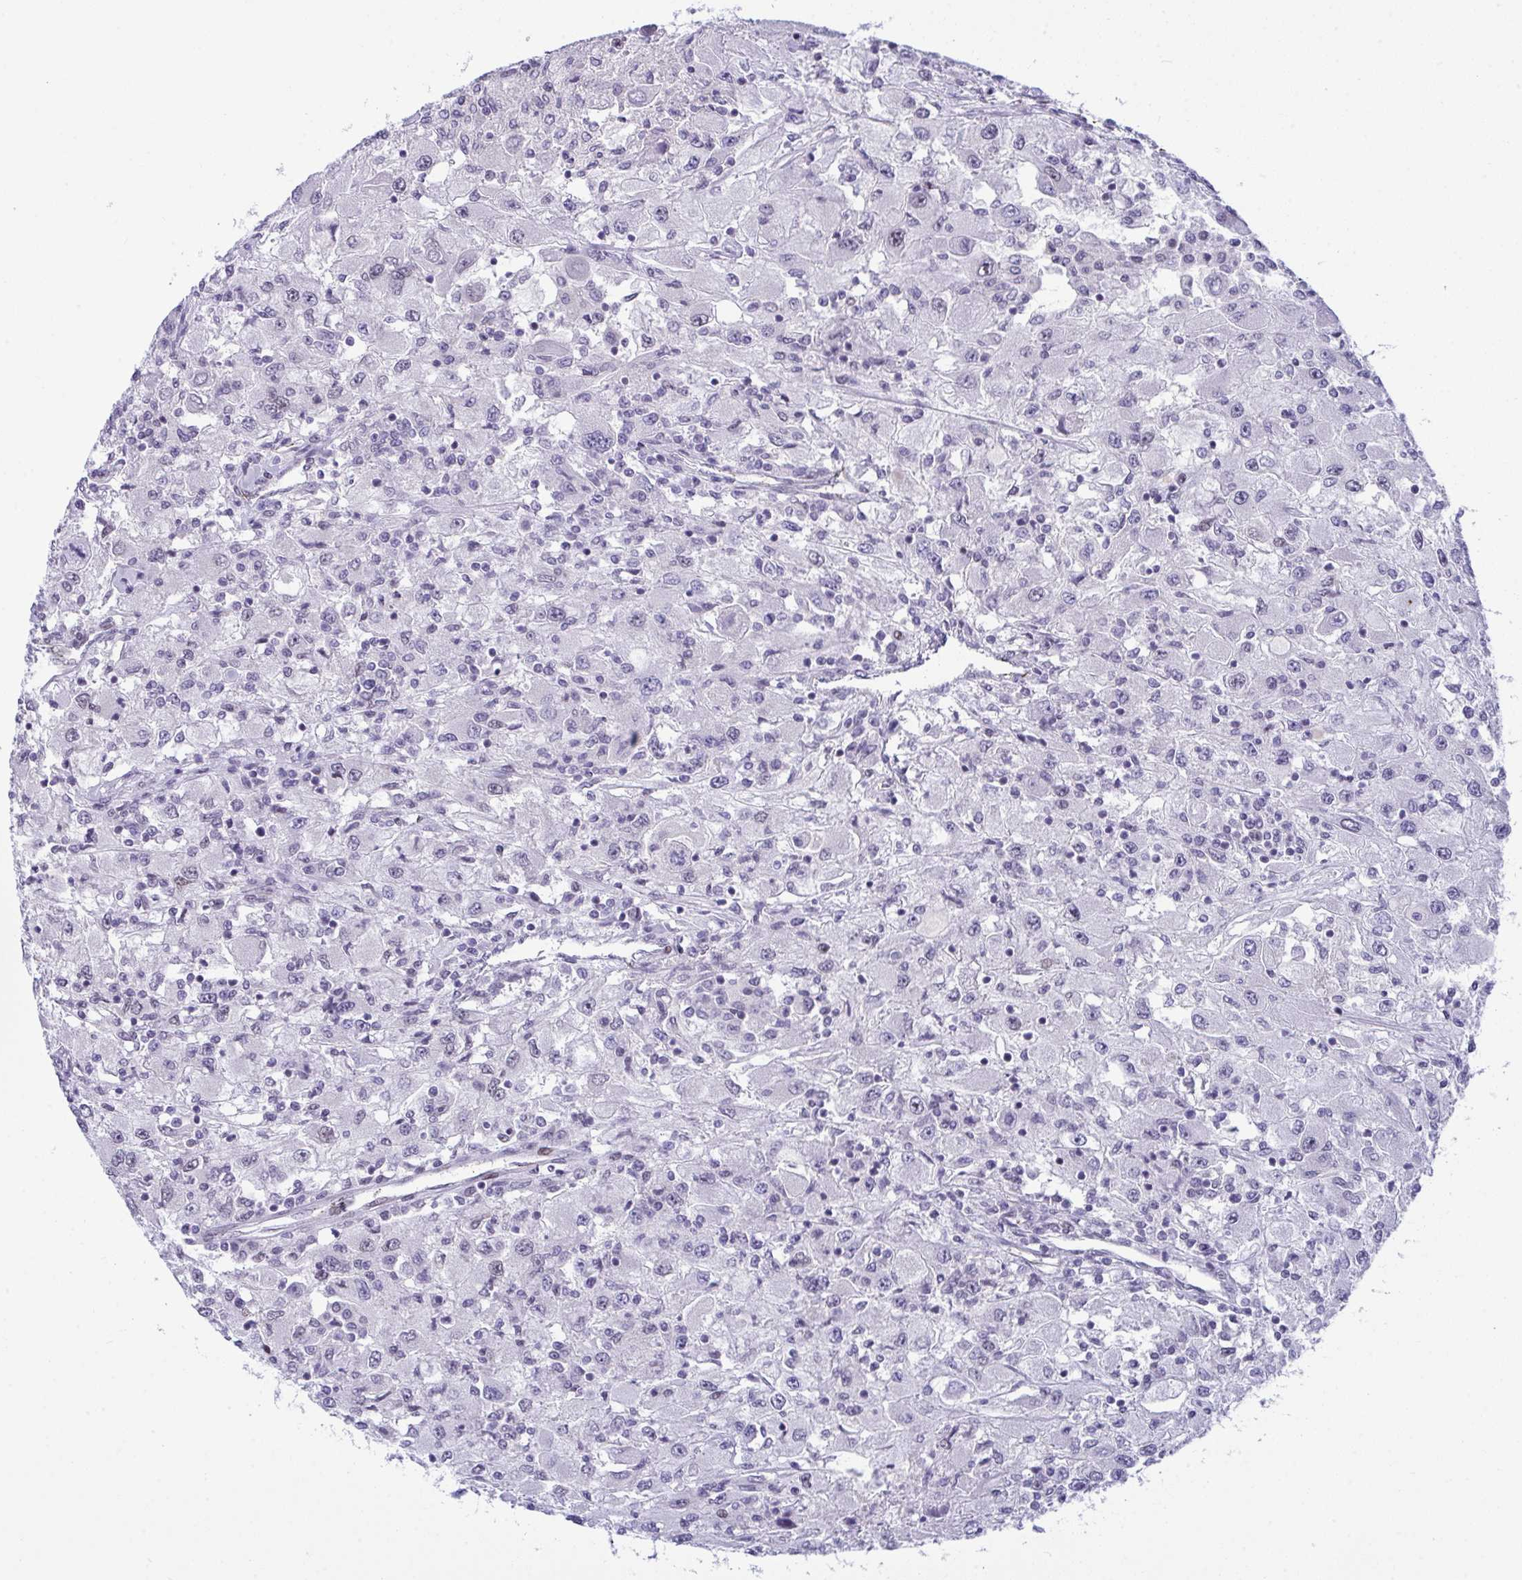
{"staining": {"intensity": "negative", "quantity": "none", "location": "none"}, "tissue": "renal cancer", "cell_type": "Tumor cells", "image_type": "cancer", "snomed": [{"axis": "morphology", "description": "Adenocarcinoma, NOS"}, {"axis": "topography", "description": "Kidney"}], "caption": "IHC image of neoplastic tissue: adenocarcinoma (renal) stained with DAB (3,3'-diaminobenzidine) reveals no significant protein positivity in tumor cells.", "gene": "ZFHX3", "patient": {"sex": "female", "age": 67}}